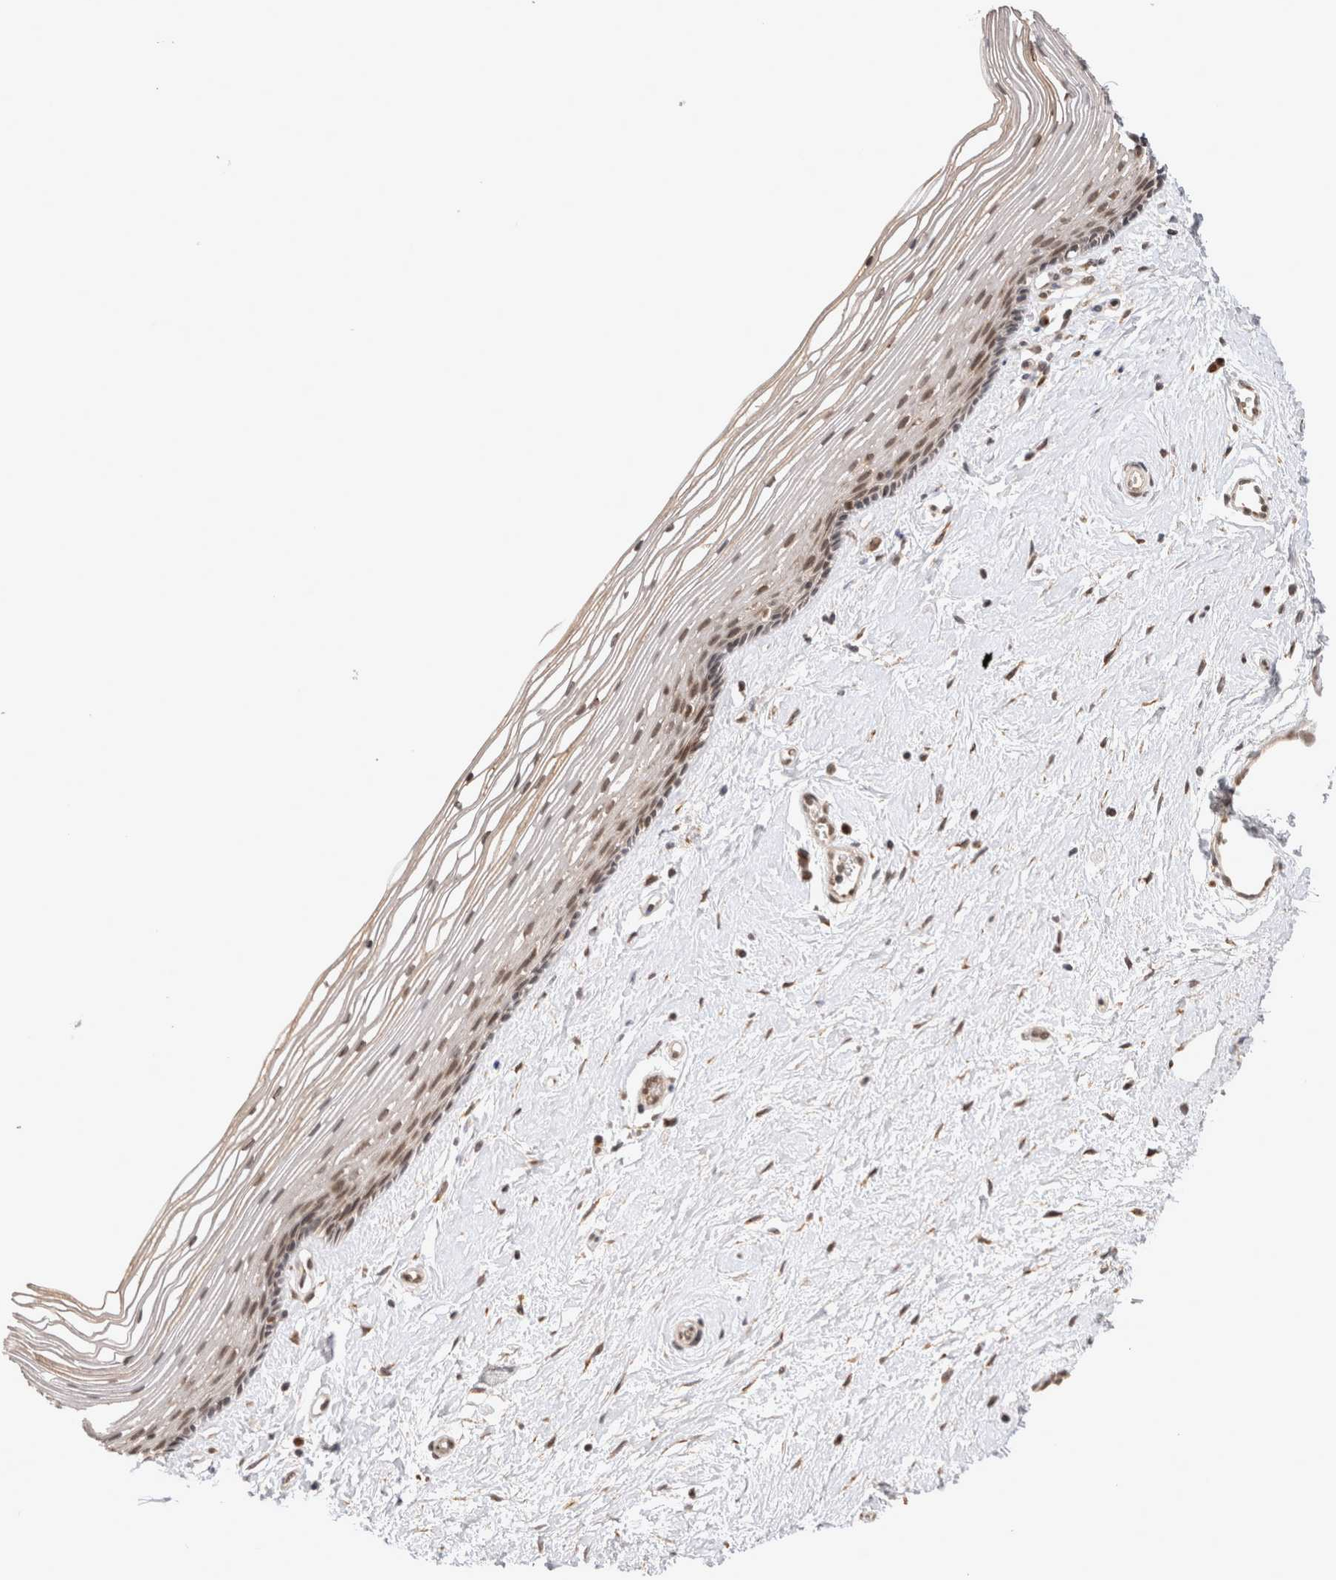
{"staining": {"intensity": "moderate", "quantity": ">75%", "location": "cytoplasmic/membranous,nuclear"}, "tissue": "vagina", "cell_type": "Squamous epithelial cells", "image_type": "normal", "snomed": [{"axis": "morphology", "description": "Normal tissue, NOS"}, {"axis": "topography", "description": "Vagina"}], "caption": "Immunohistochemical staining of unremarkable vagina reveals >75% levels of moderate cytoplasmic/membranous,nuclear protein expression in approximately >75% of squamous epithelial cells.", "gene": "TMEM65", "patient": {"sex": "female", "age": 46}}